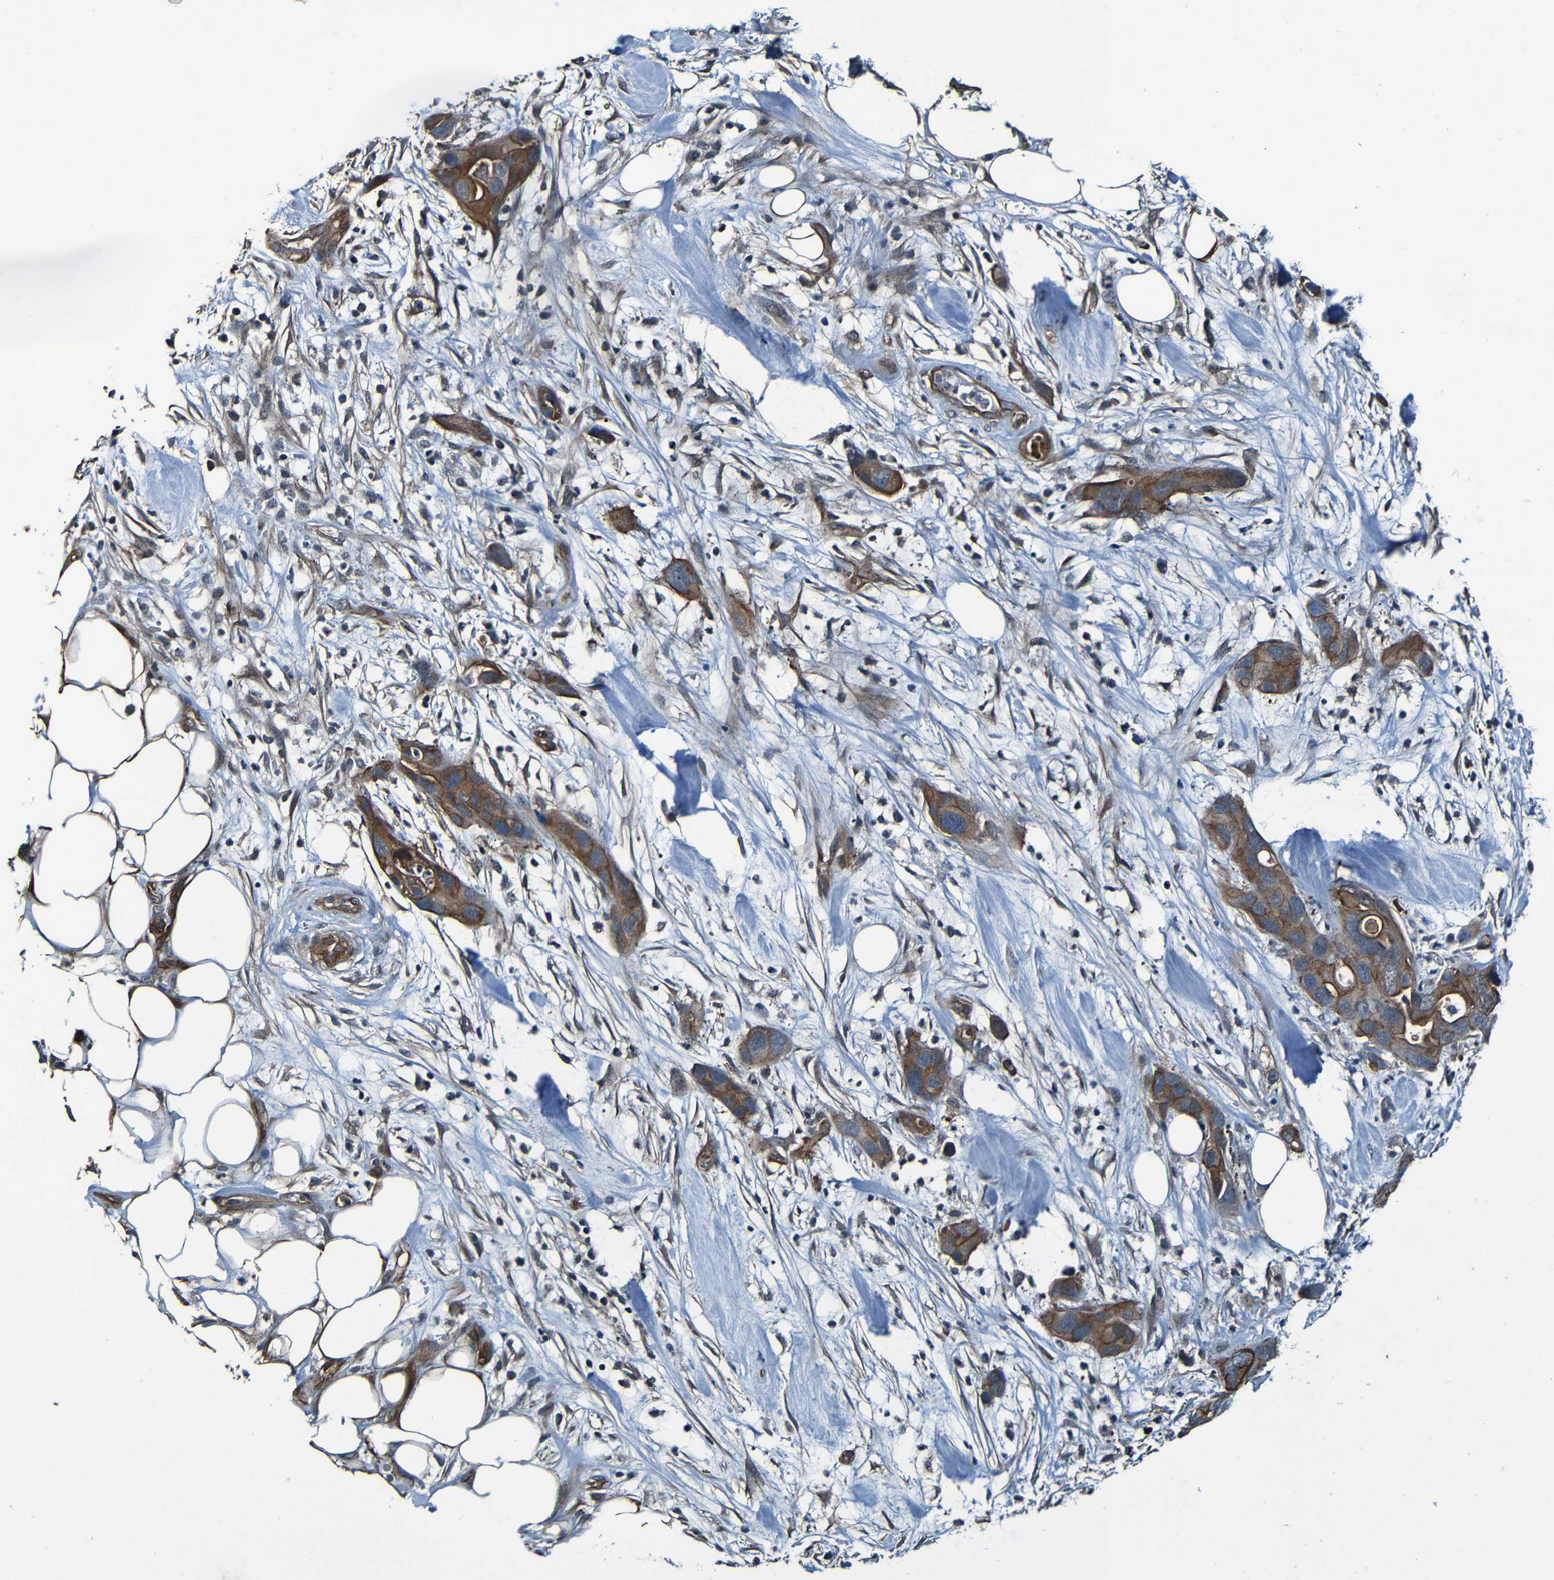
{"staining": {"intensity": "moderate", "quantity": ">75%", "location": "cytoplasmic/membranous"}, "tissue": "pancreatic cancer", "cell_type": "Tumor cells", "image_type": "cancer", "snomed": [{"axis": "morphology", "description": "Adenocarcinoma, NOS"}, {"axis": "topography", "description": "Pancreas"}], "caption": "Pancreatic adenocarcinoma was stained to show a protein in brown. There is medium levels of moderate cytoplasmic/membranous positivity in approximately >75% of tumor cells.", "gene": "LGR5", "patient": {"sex": "female", "age": 71}}